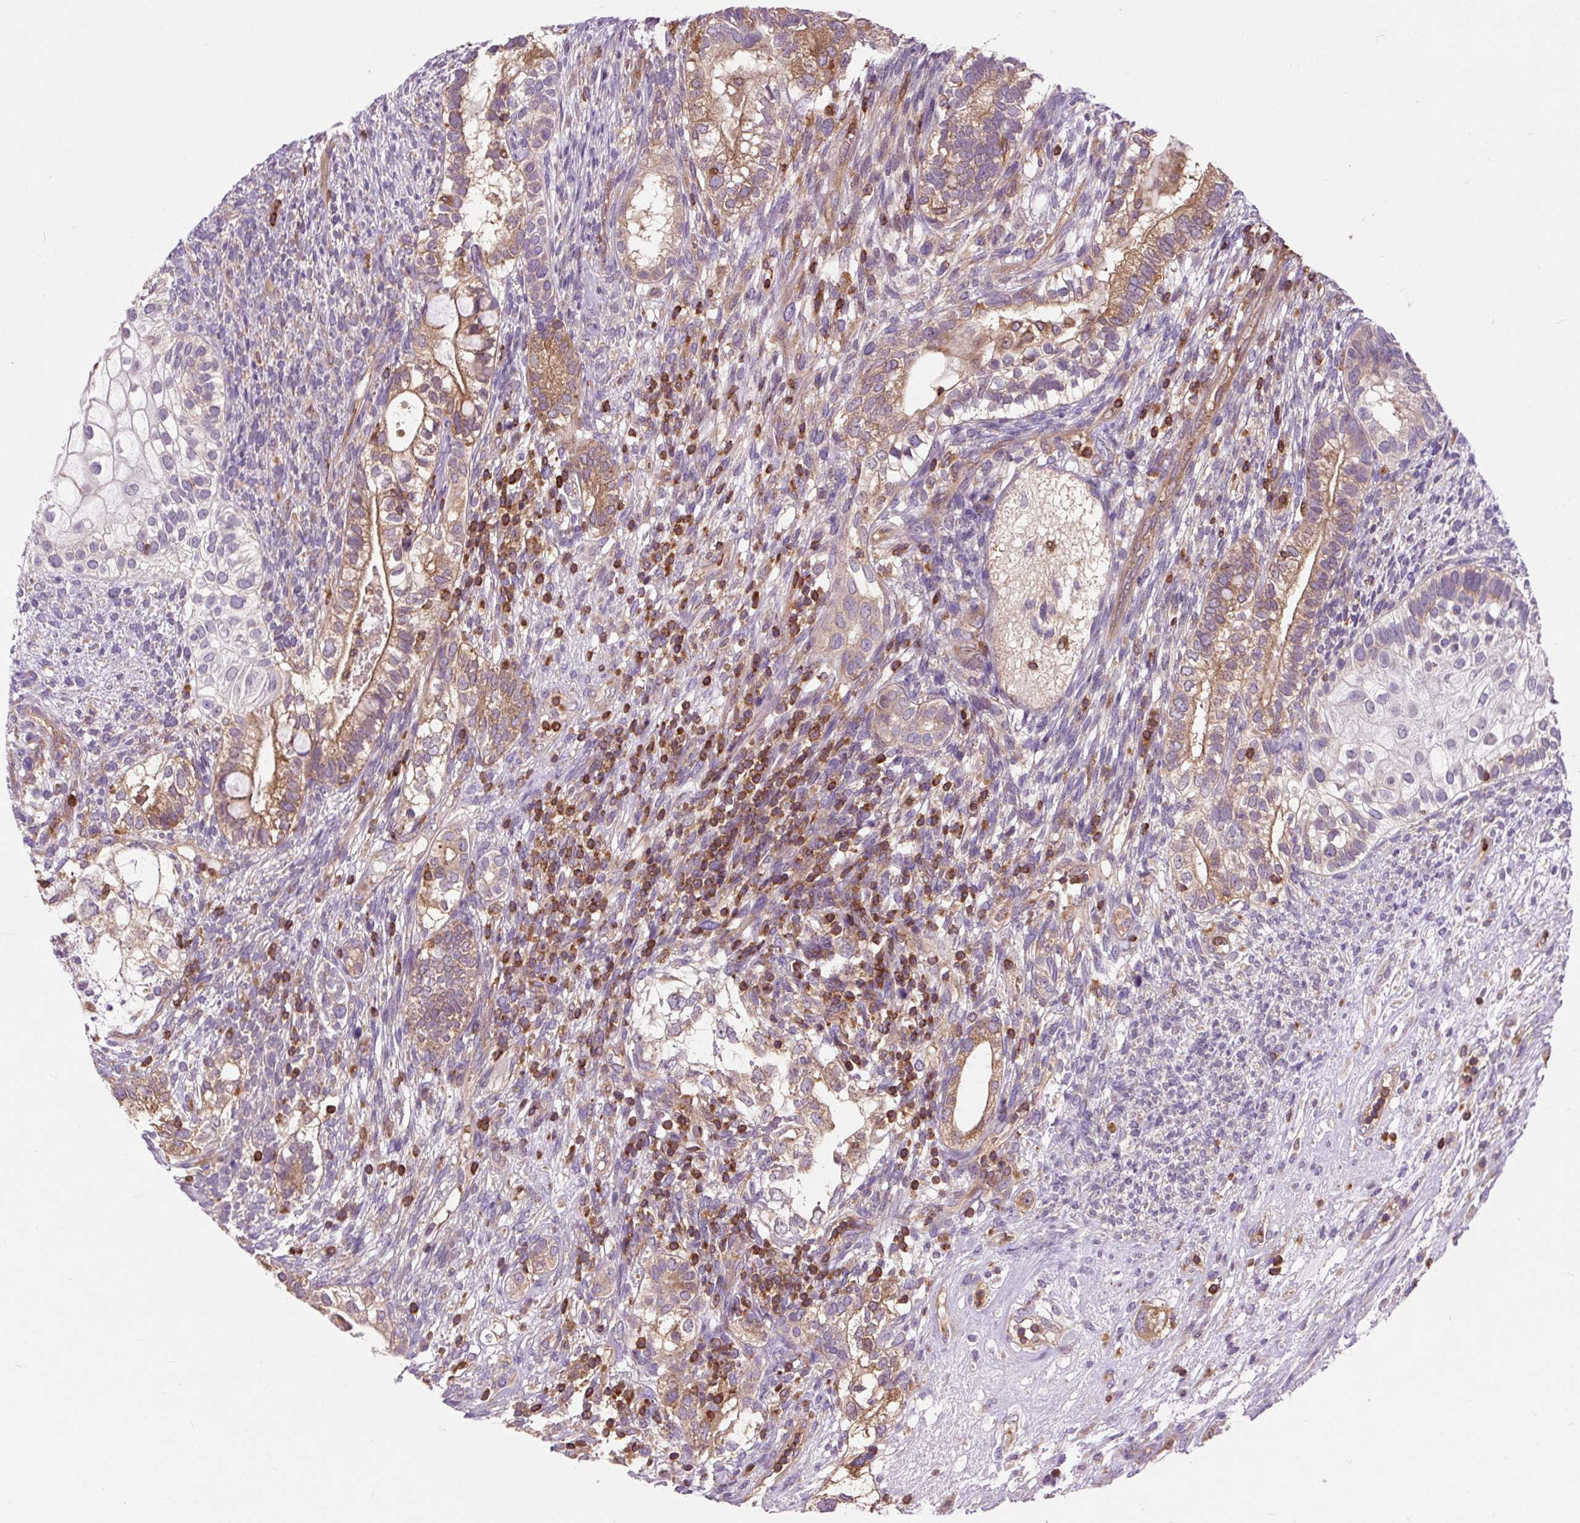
{"staining": {"intensity": "moderate", "quantity": ">75%", "location": "cytoplasmic/membranous"}, "tissue": "testis cancer", "cell_type": "Tumor cells", "image_type": "cancer", "snomed": [{"axis": "morphology", "description": "Seminoma, NOS"}, {"axis": "morphology", "description": "Carcinoma, Embryonal, NOS"}, {"axis": "topography", "description": "Testis"}], "caption": "High-magnification brightfield microscopy of testis seminoma stained with DAB (3,3'-diaminobenzidine) (brown) and counterstained with hematoxylin (blue). tumor cells exhibit moderate cytoplasmic/membranous positivity is appreciated in about>75% of cells.", "gene": "CISD3", "patient": {"sex": "male", "age": 41}}